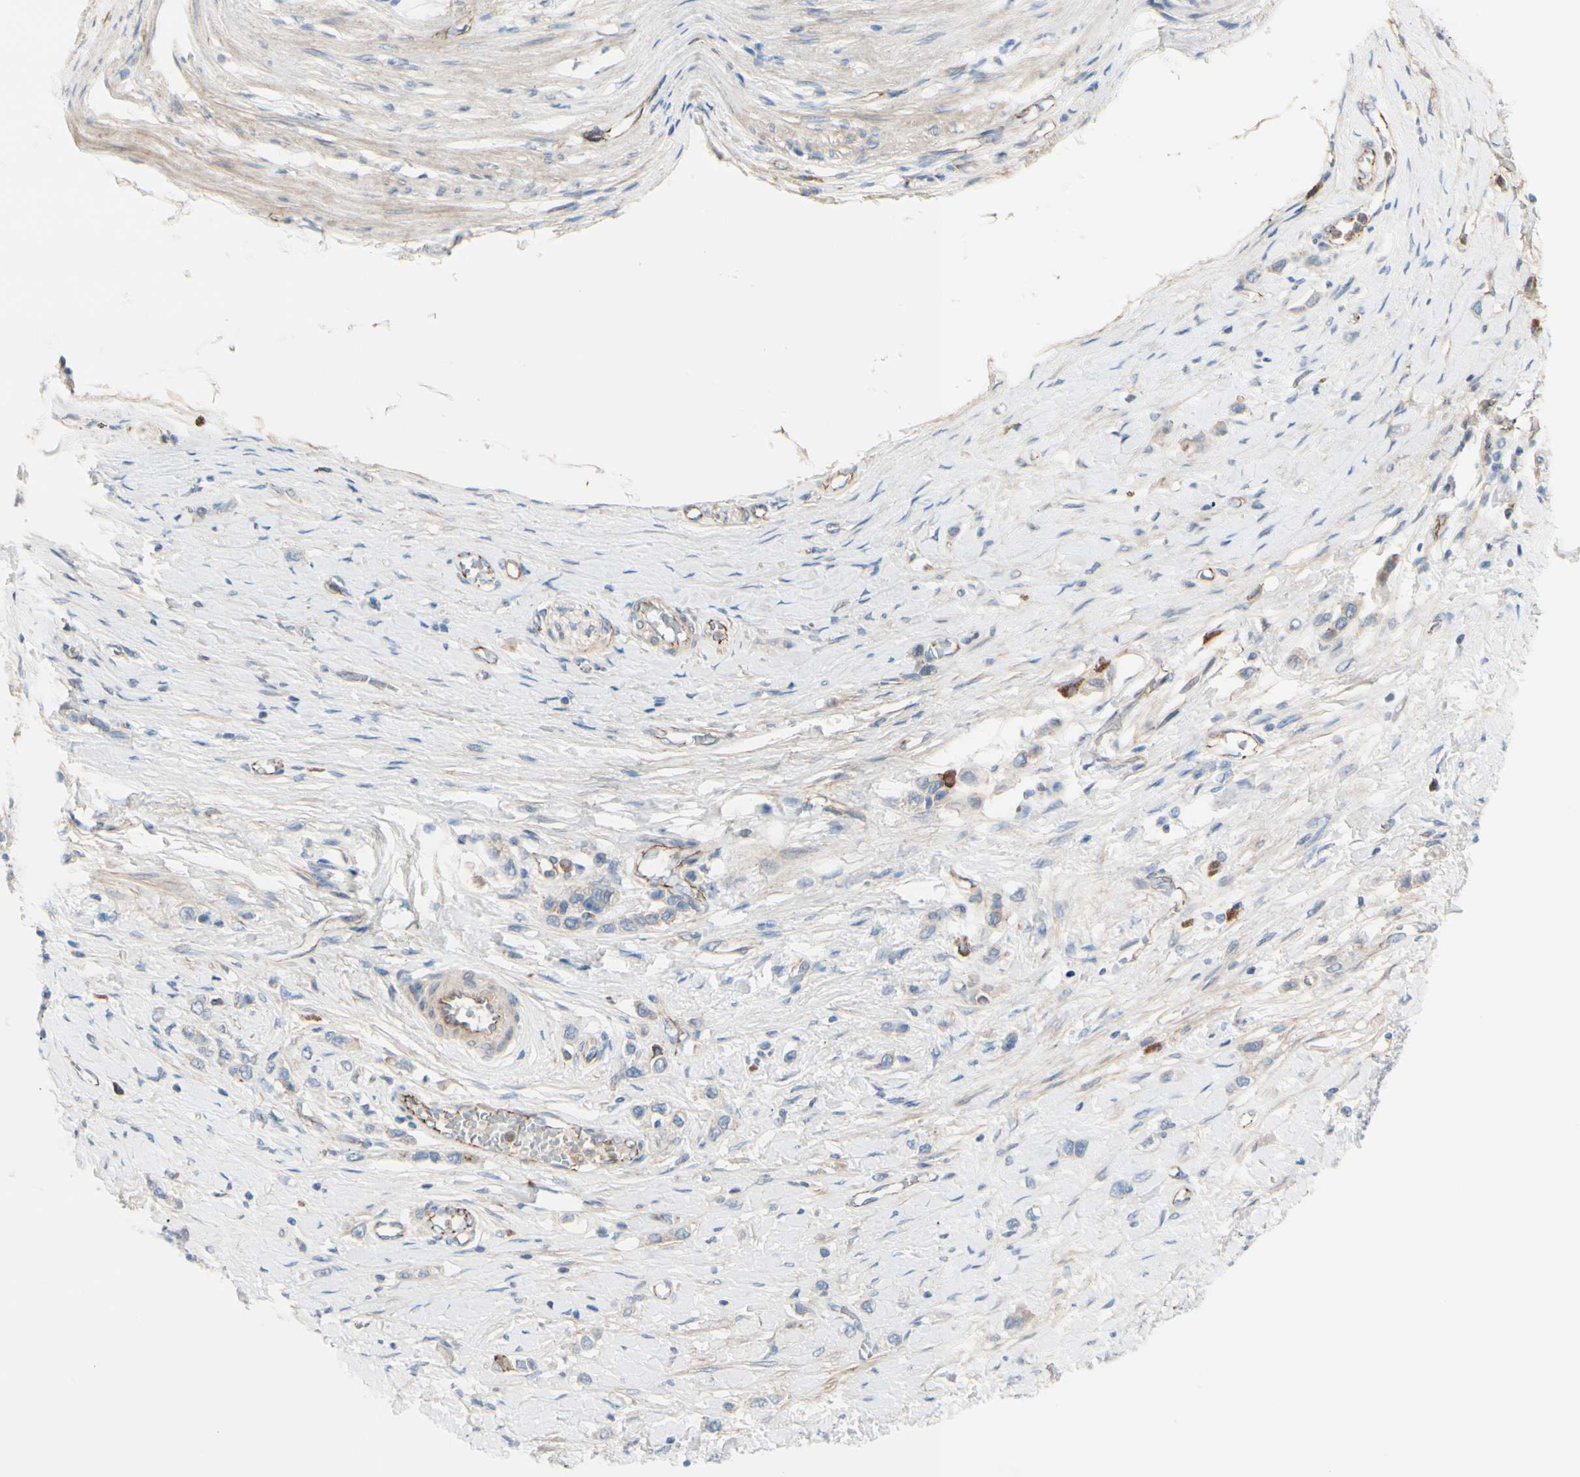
{"staining": {"intensity": "negative", "quantity": "none", "location": "none"}, "tissue": "stomach cancer", "cell_type": "Tumor cells", "image_type": "cancer", "snomed": [{"axis": "morphology", "description": "Normal tissue, NOS"}, {"axis": "morphology", "description": "Adenocarcinoma, NOS"}, {"axis": "topography", "description": "Stomach, upper"}, {"axis": "topography", "description": "Stomach"}], "caption": "Immunohistochemistry (IHC) of adenocarcinoma (stomach) exhibits no expression in tumor cells. (DAB immunohistochemistry (IHC) with hematoxylin counter stain).", "gene": "TJP1", "patient": {"sex": "female", "age": 65}}